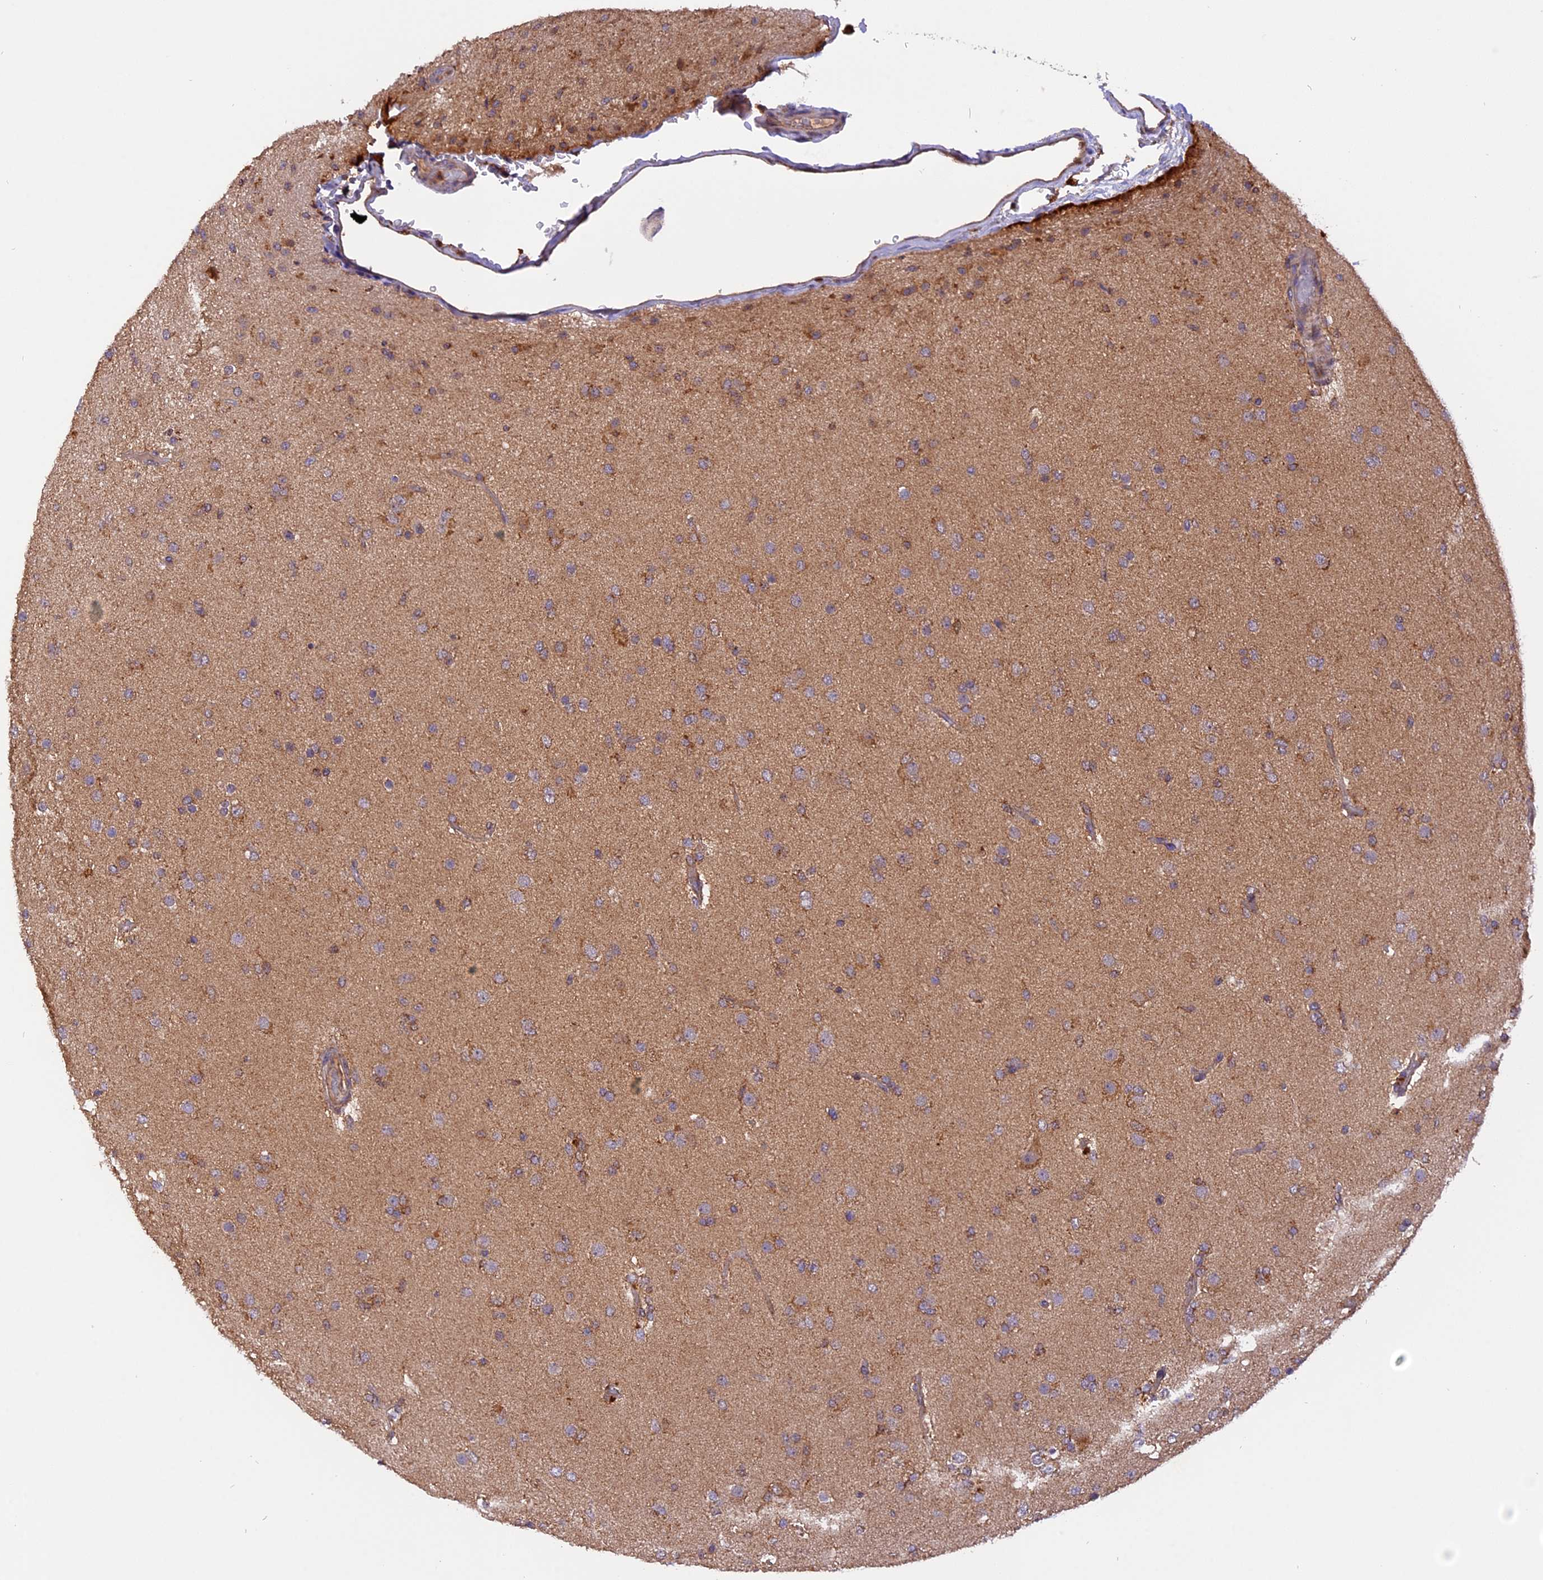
{"staining": {"intensity": "weak", "quantity": ">75%", "location": "cytoplasmic/membranous"}, "tissue": "glioma", "cell_type": "Tumor cells", "image_type": "cancer", "snomed": [{"axis": "morphology", "description": "Glioma, malignant, Low grade"}, {"axis": "topography", "description": "Brain"}], "caption": "IHC (DAB) staining of human glioma reveals weak cytoplasmic/membranous protein positivity in approximately >75% of tumor cells.", "gene": "PEX3", "patient": {"sex": "male", "age": 65}}